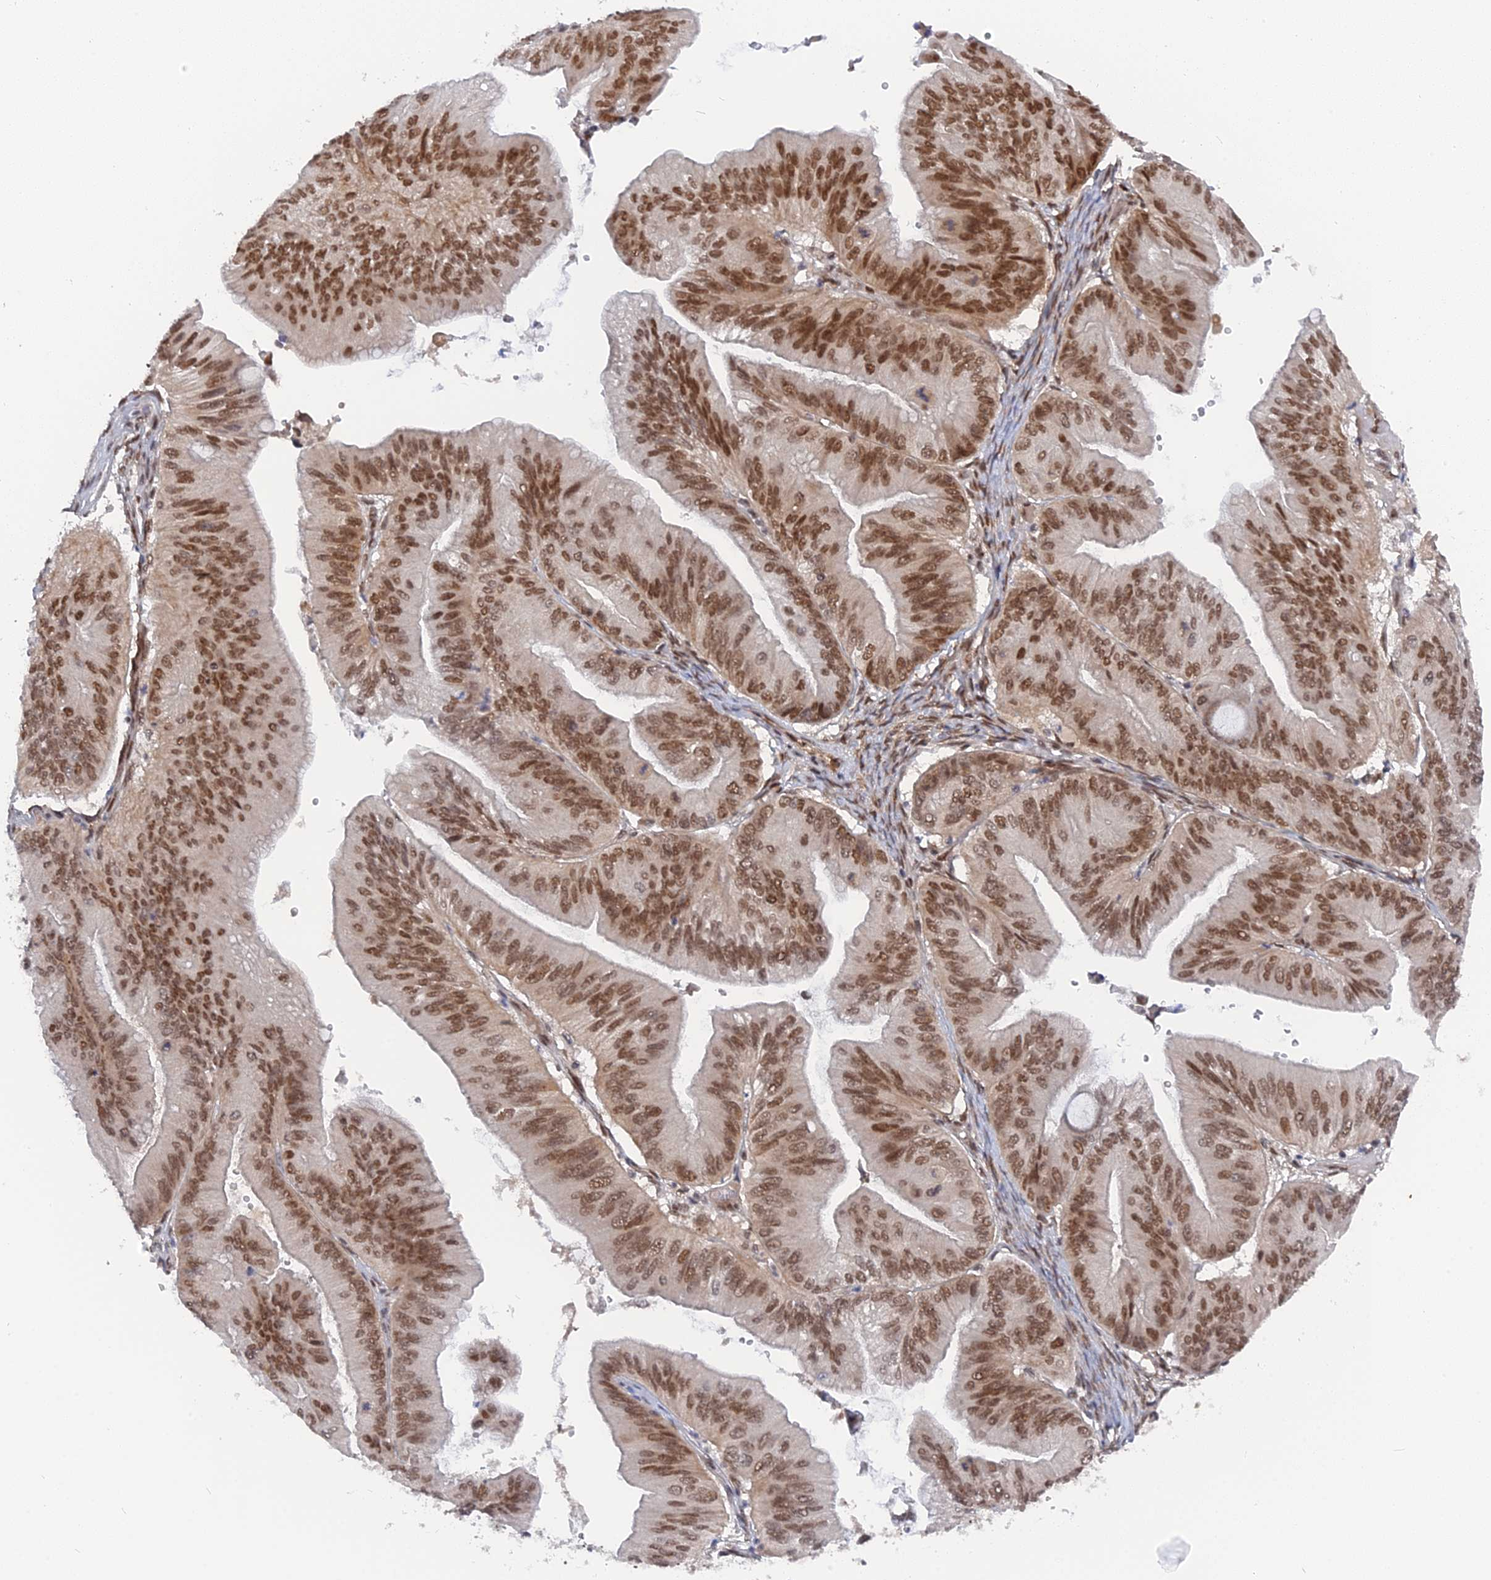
{"staining": {"intensity": "moderate", "quantity": ">75%", "location": "nuclear"}, "tissue": "ovarian cancer", "cell_type": "Tumor cells", "image_type": "cancer", "snomed": [{"axis": "morphology", "description": "Cystadenocarcinoma, mucinous, NOS"}, {"axis": "topography", "description": "Ovary"}], "caption": "Immunohistochemistry histopathology image of neoplastic tissue: human ovarian cancer stained using IHC demonstrates medium levels of moderate protein expression localized specifically in the nuclear of tumor cells, appearing as a nuclear brown color.", "gene": "CCDC85A", "patient": {"sex": "female", "age": 61}}